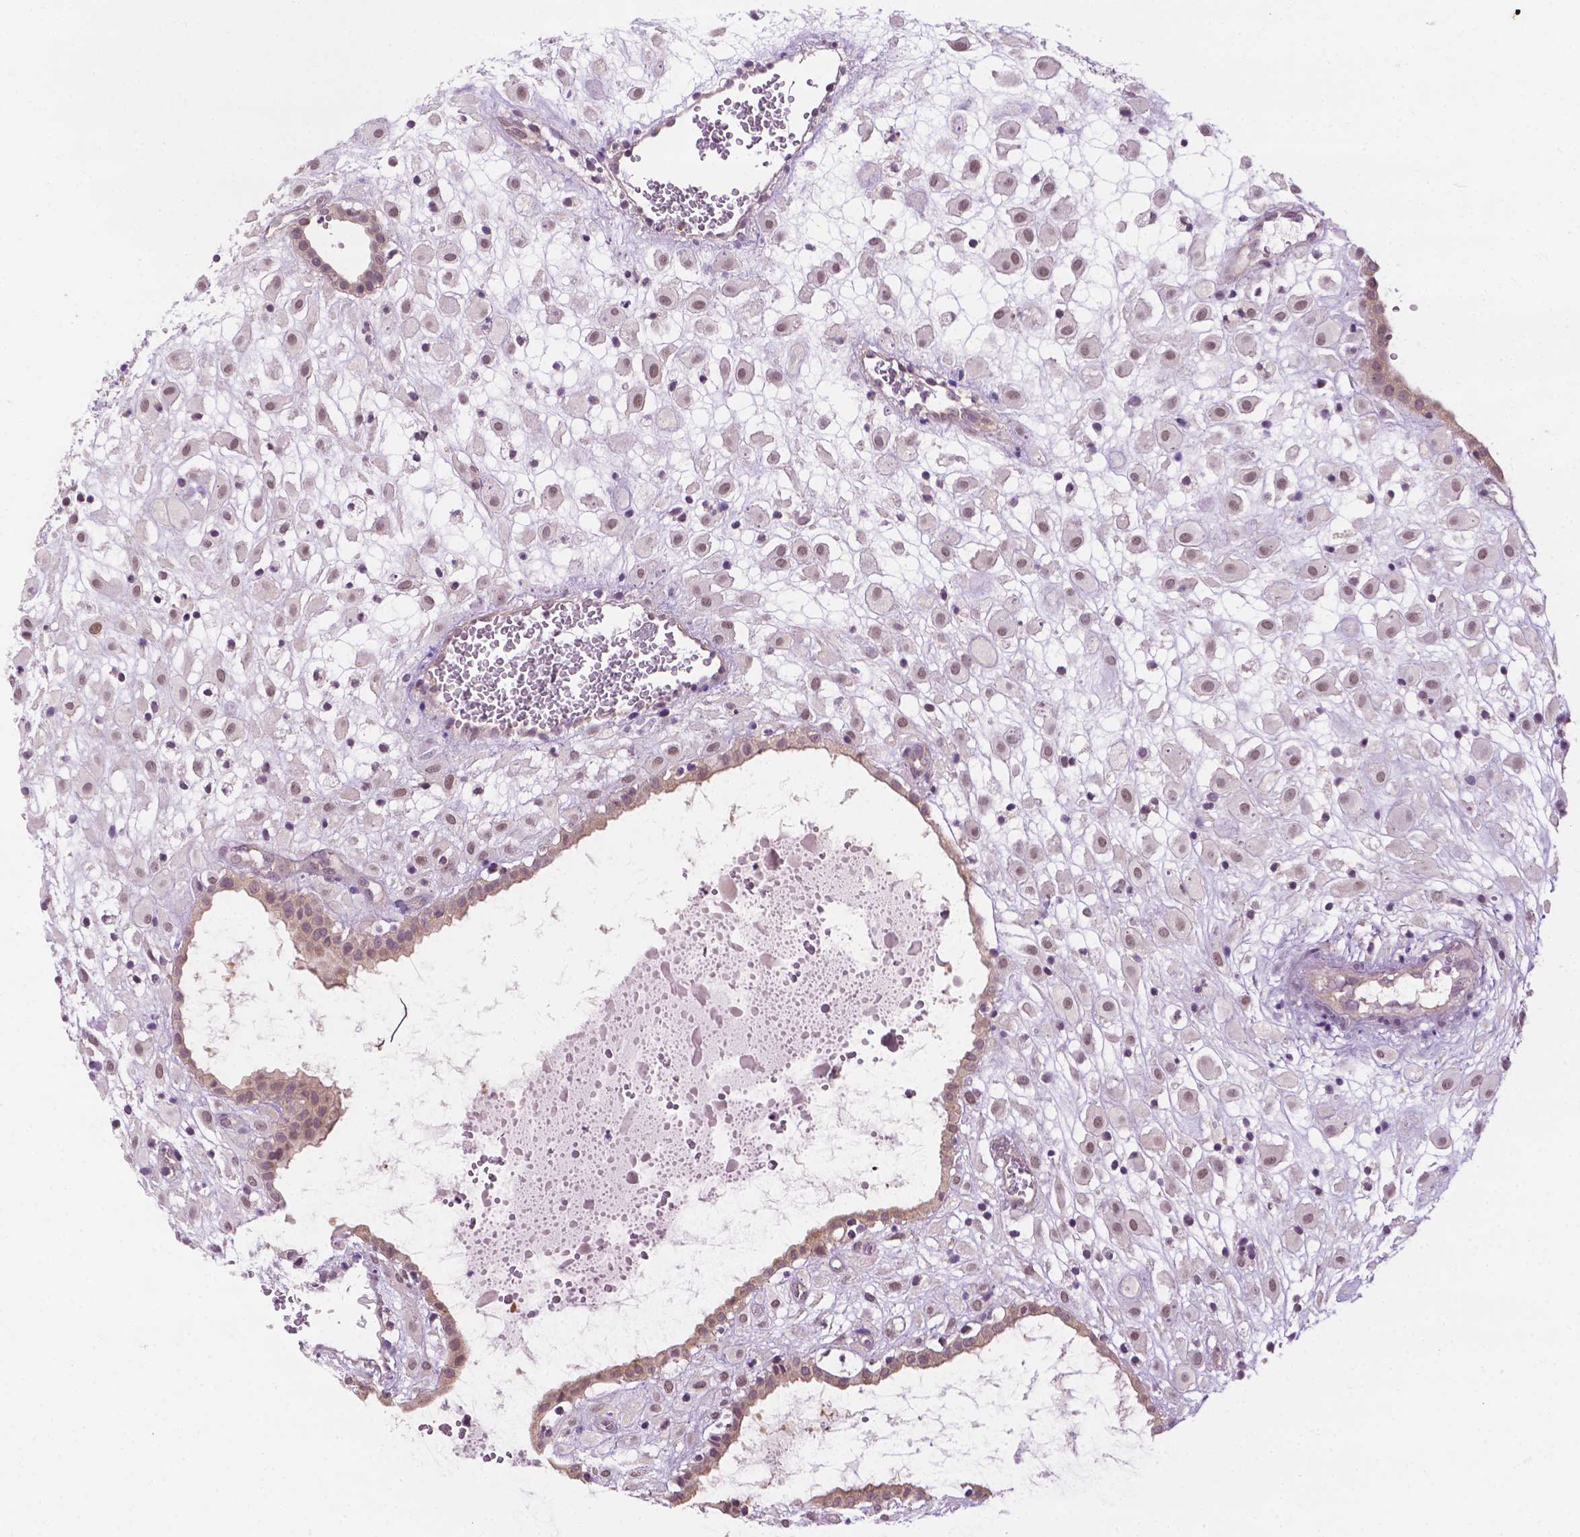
{"staining": {"intensity": "weak", "quantity": ">75%", "location": "nuclear"}, "tissue": "placenta", "cell_type": "Decidual cells", "image_type": "normal", "snomed": [{"axis": "morphology", "description": "Normal tissue, NOS"}, {"axis": "topography", "description": "Placenta"}], "caption": "Placenta stained with DAB immunohistochemistry (IHC) reveals low levels of weak nuclear staining in approximately >75% of decidual cells.", "gene": "DENND4A", "patient": {"sex": "female", "age": 24}}